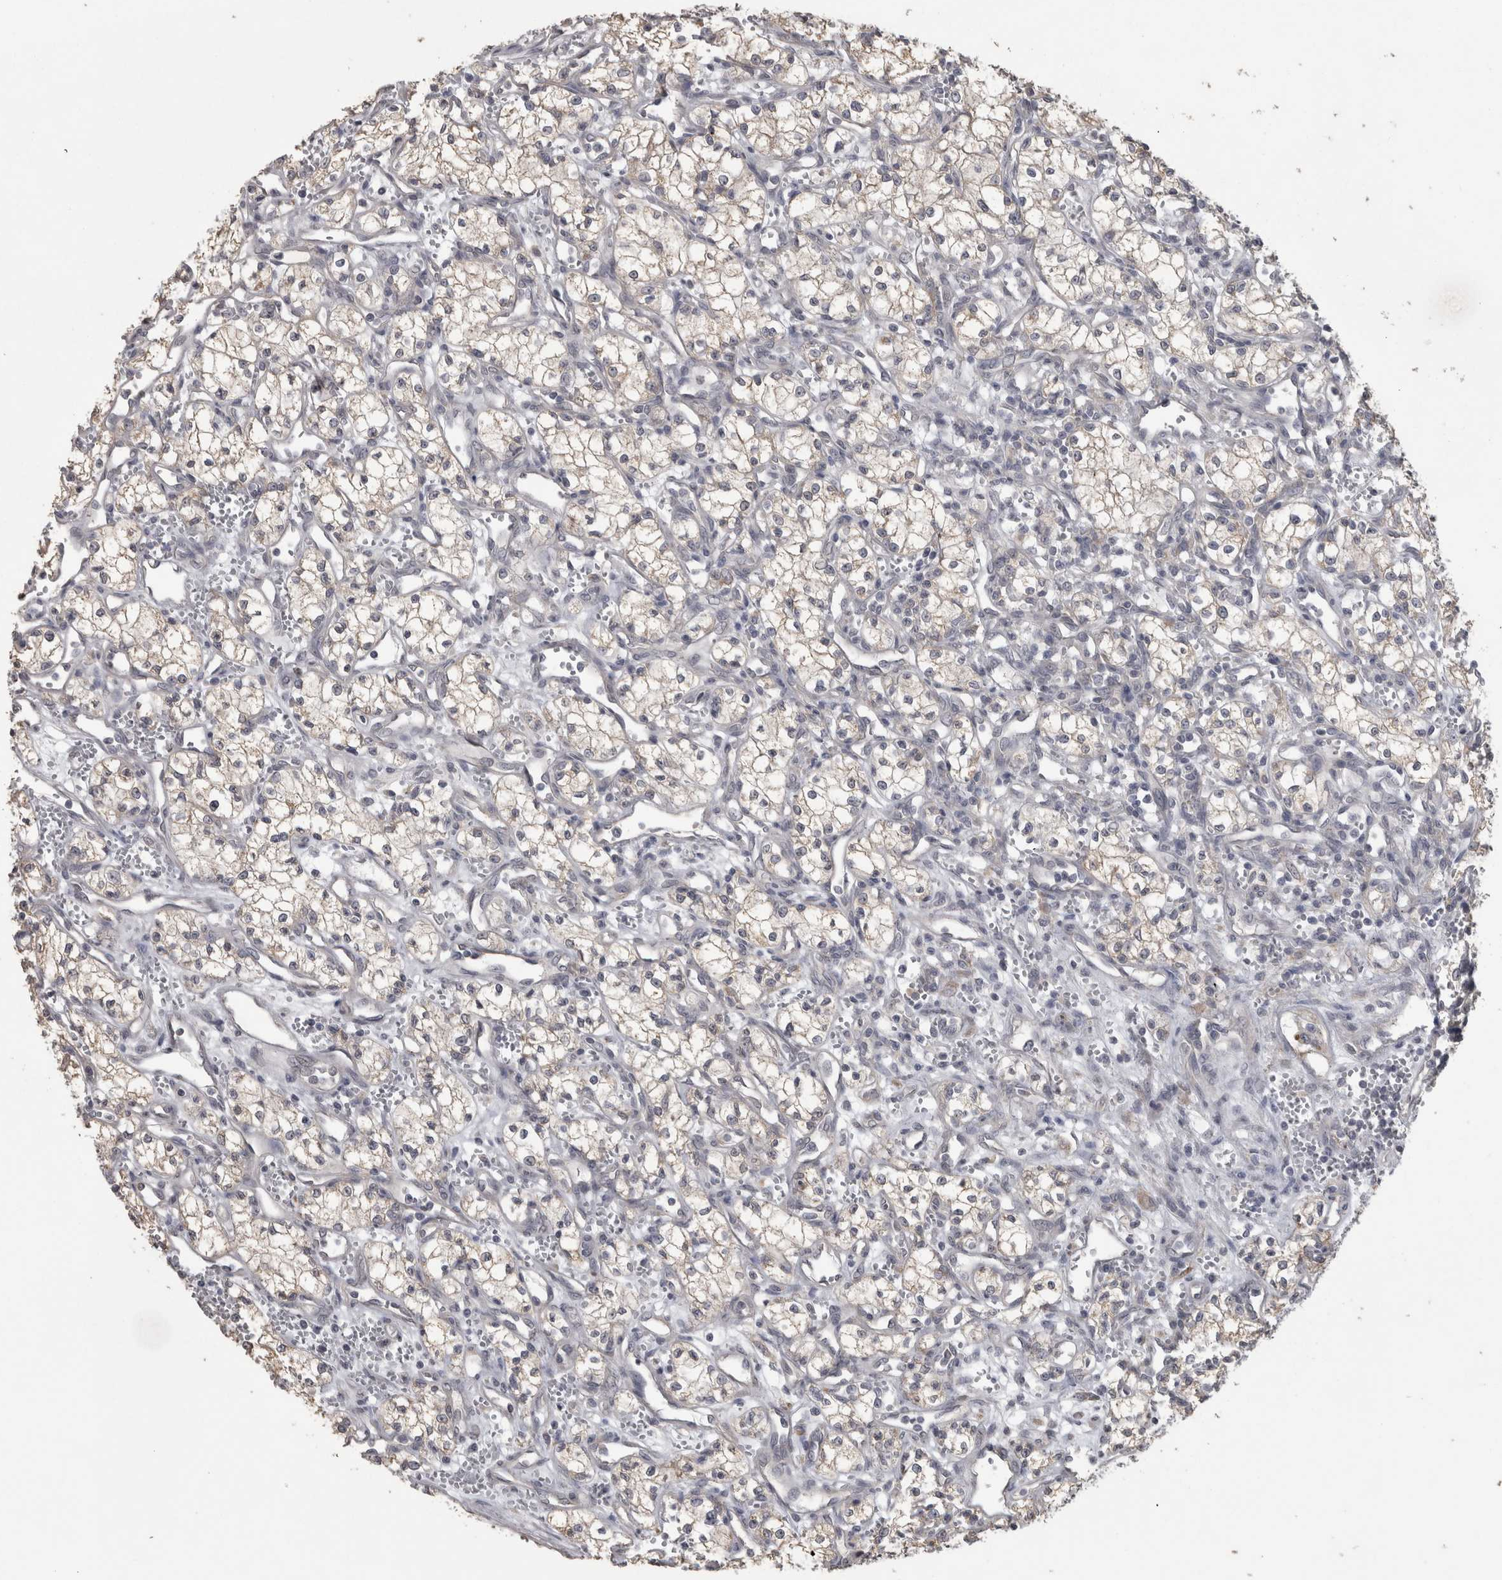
{"staining": {"intensity": "negative", "quantity": "none", "location": "none"}, "tissue": "renal cancer", "cell_type": "Tumor cells", "image_type": "cancer", "snomed": [{"axis": "morphology", "description": "Adenocarcinoma, NOS"}, {"axis": "topography", "description": "Kidney"}], "caption": "The micrograph exhibits no staining of tumor cells in renal cancer (adenocarcinoma).", "gene": "RAB29", "patient": {"sex": "male", "age": 59}}